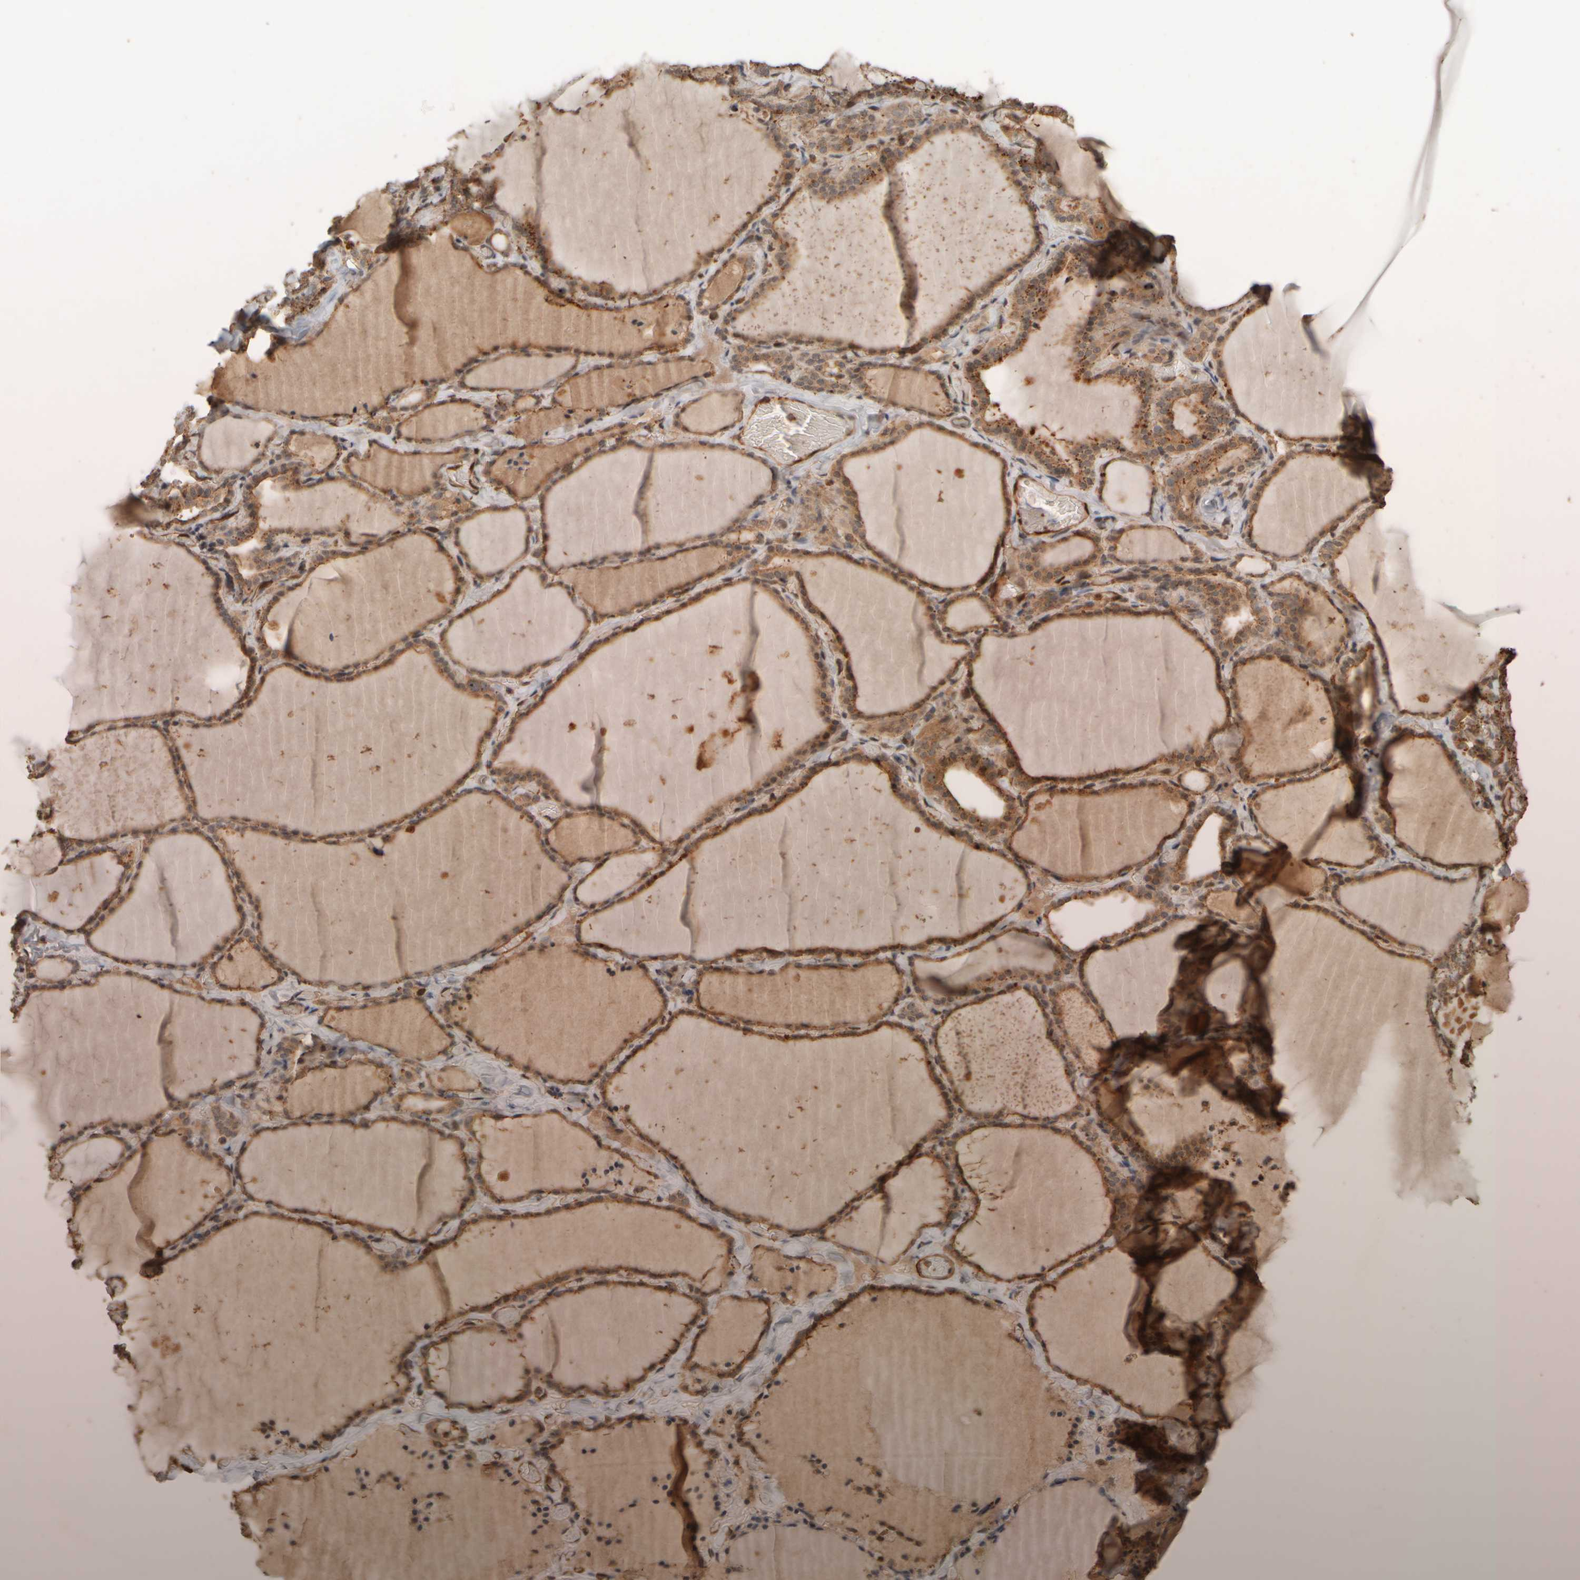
{"staining": {"intensity": "moderate", "quantity": ">75%", "location": "cytoplasmic/membranous,nuclear"}, "tissue": "thyroid gland", "cell_type": "Glandular cells", "image_type": "normal", "snomed": [{"axis": "morphology", "description": "Normal tissue, NOS"}, {"axis": "topography", "description": "Thyroid gland"}], "caption": "Immunohistochemical staining of normal human thyroid gland exhibits medium levels of moderate cytoplasmic/membranous,nuclear expression in approximately >75% of glandular cells.", "gene": "SPHK1", "patient": {"sex": "female", "age": 22}}